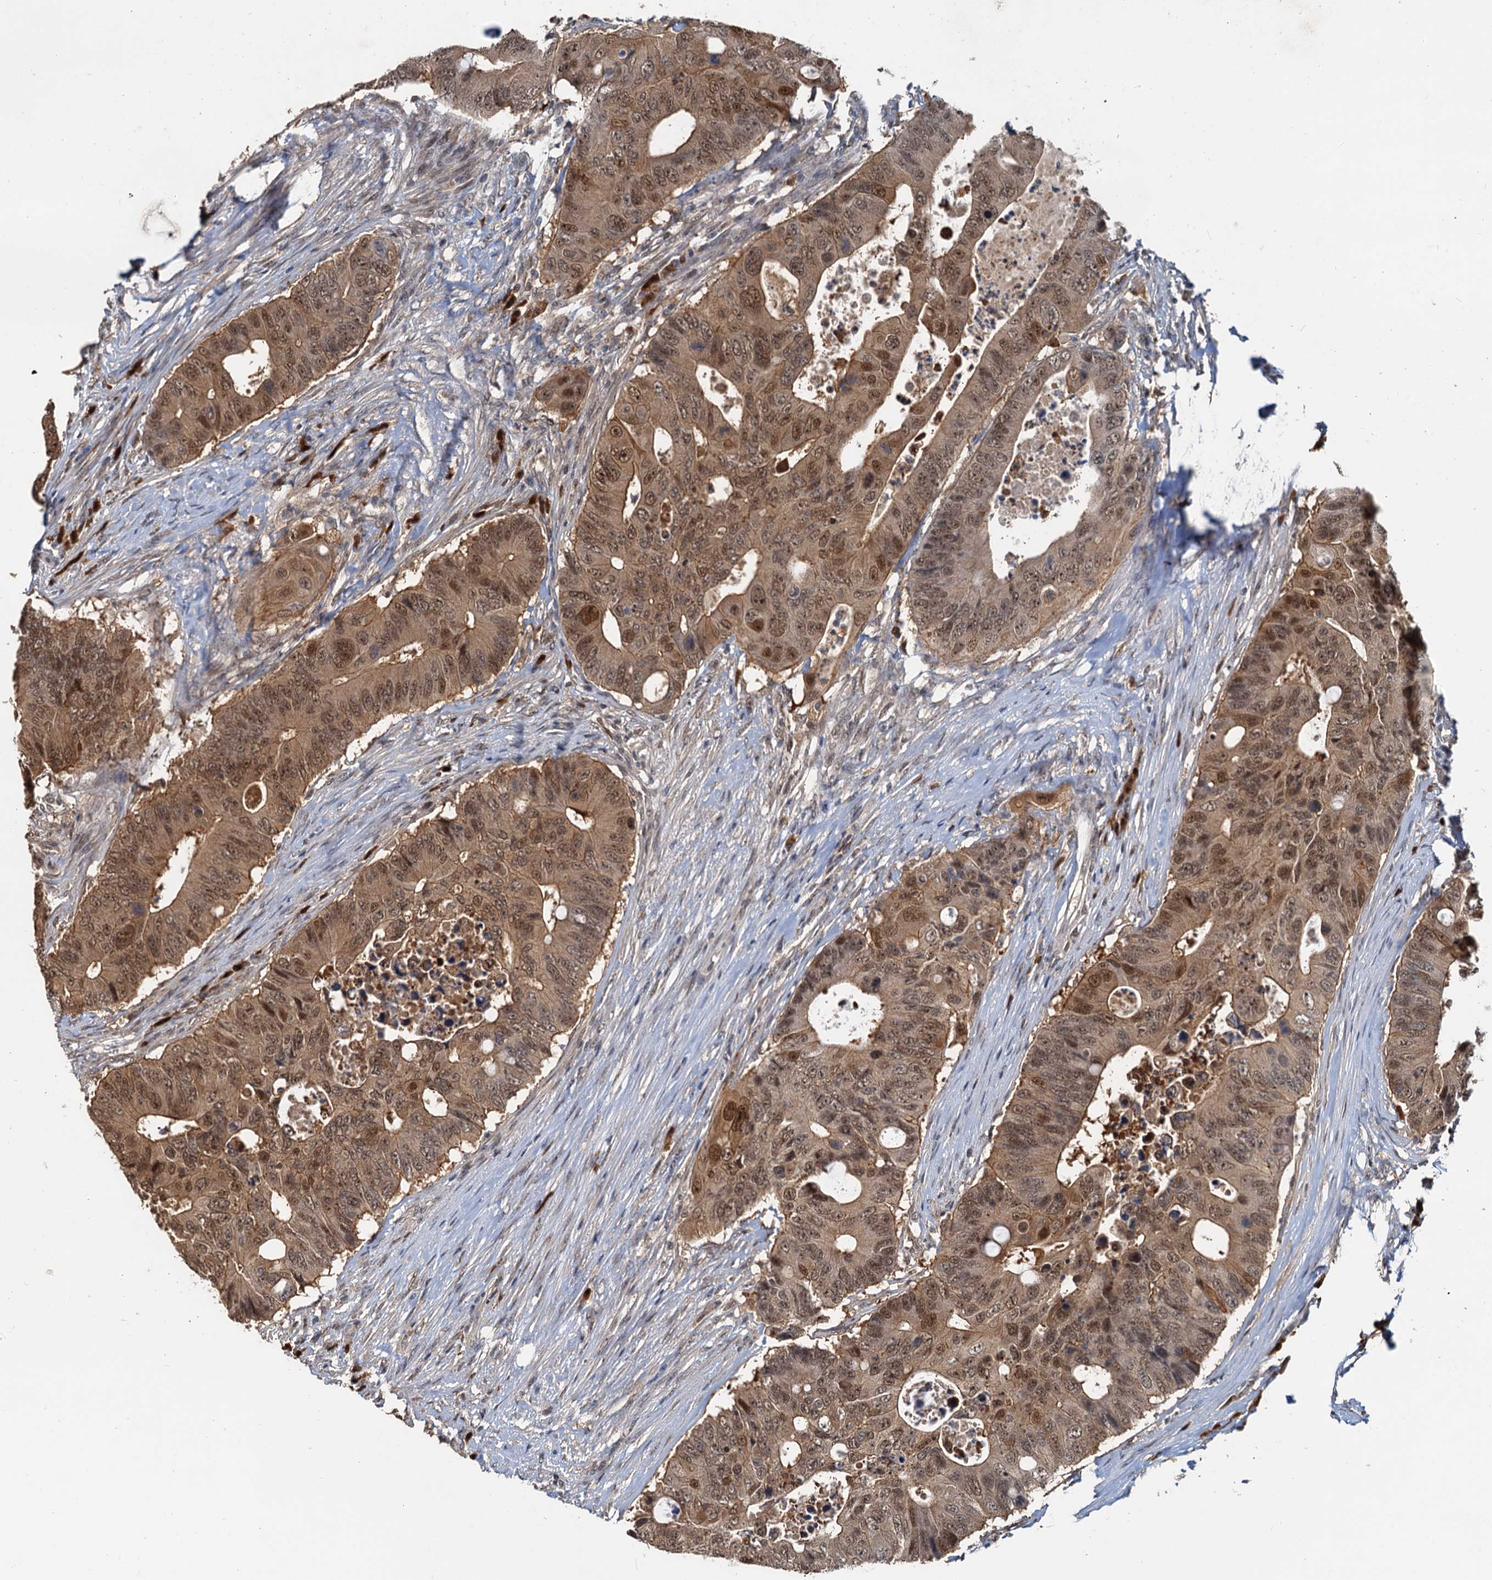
{"staining": {"intensity": "moderate", "quantity": ">75%", "location": "cytoplasmic/membranous,nuclear"}, "tissue": "colorectal cancer", "cell_type": "Tumor cells", "image_type": "cancer", "snomed": [{"axis": "morphology", "description": "Adenocarcinoma, NOS"}, {"axis": "topography", "description": "Colon"}], "caption": "An immunohistochemistry (IHC) micrograph of neoplastic tissue is shown. Protein staining in brown shows moderate cytoplasmic/membranous and nuclear positivity in colorectal adenocarcinoma within tumor cells. Immunohistochemistry stains the protein in brown and the nuclei are stained blue.", "gene": "SPINDOC", "patient": {"sex": "male", "age": 71}}